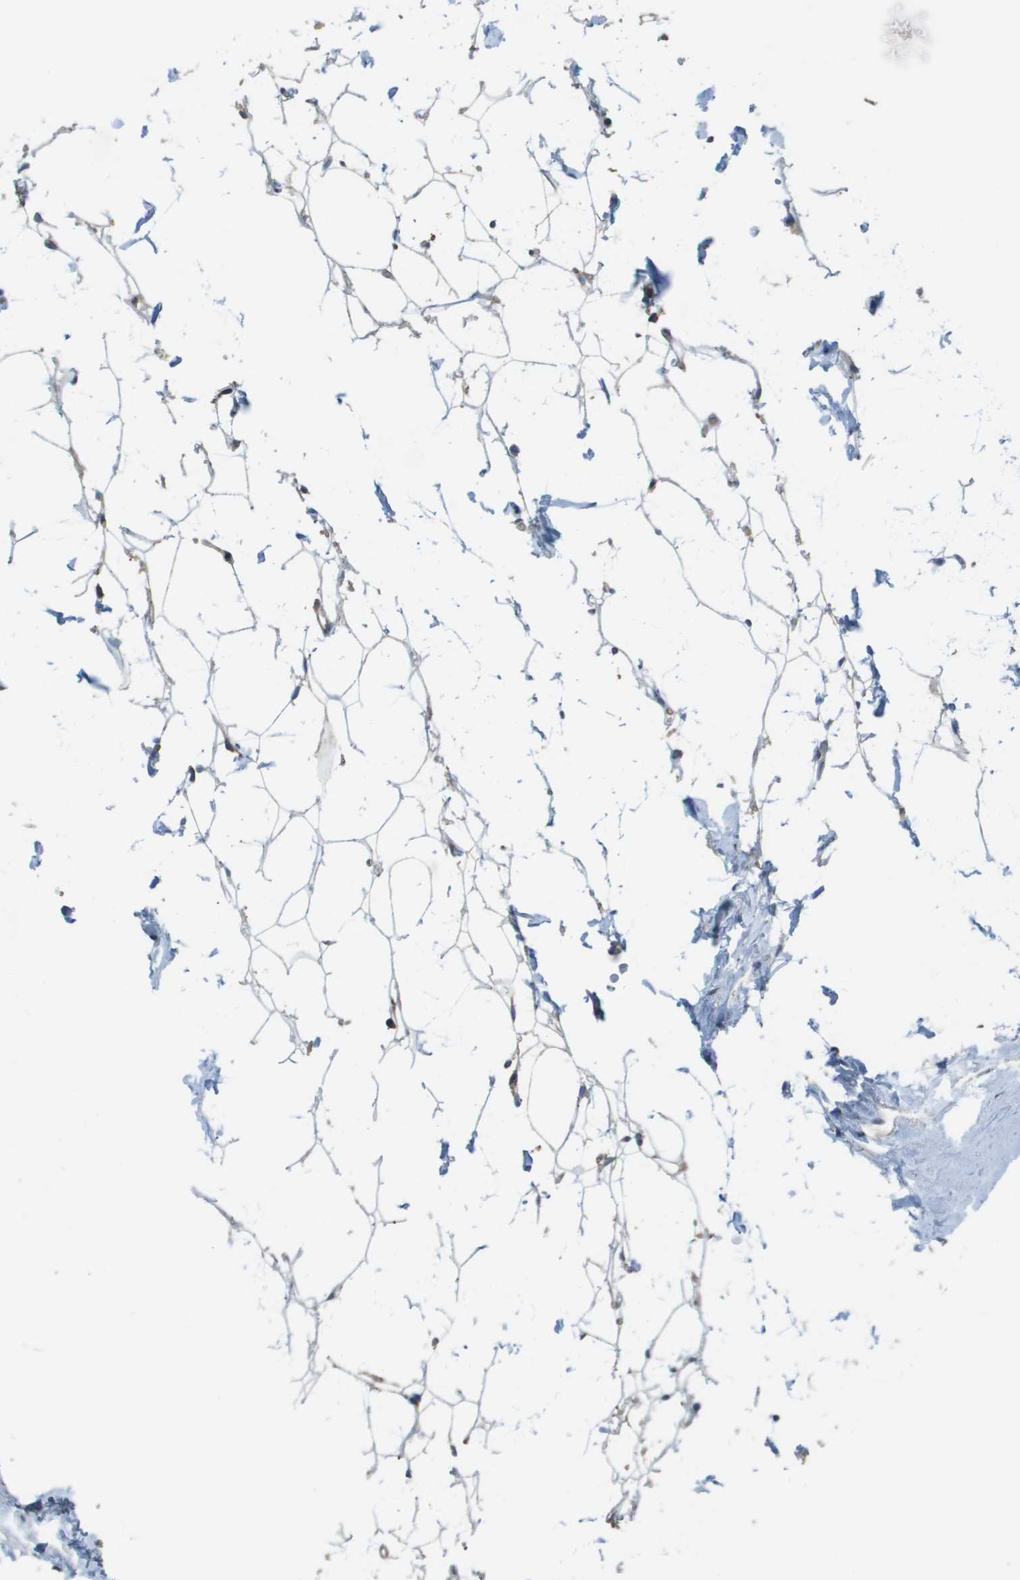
{"staining": {"intensity": "weak", "quantity": "25%-75%", "location": "cytoplasmic/membranous"}, "tissue": "adipose tissue", "cell_type": "Adipocytes", "image_type": "normal", "snomed": [{"axis": "morphology", "description": "Normal tissue, NOS"}, {"axis": "topography", "description": "Breast"}, {"axis": "topography", "description": "Soft tissue"}], "caption": "Protein expression analysis of normal adipose tissue displays weak cytoplasmic/membranous staining in approximately 25%-75% of adipocytes.", "gene": "CASP10", "patient": {"sex": "female", "age": 75}}